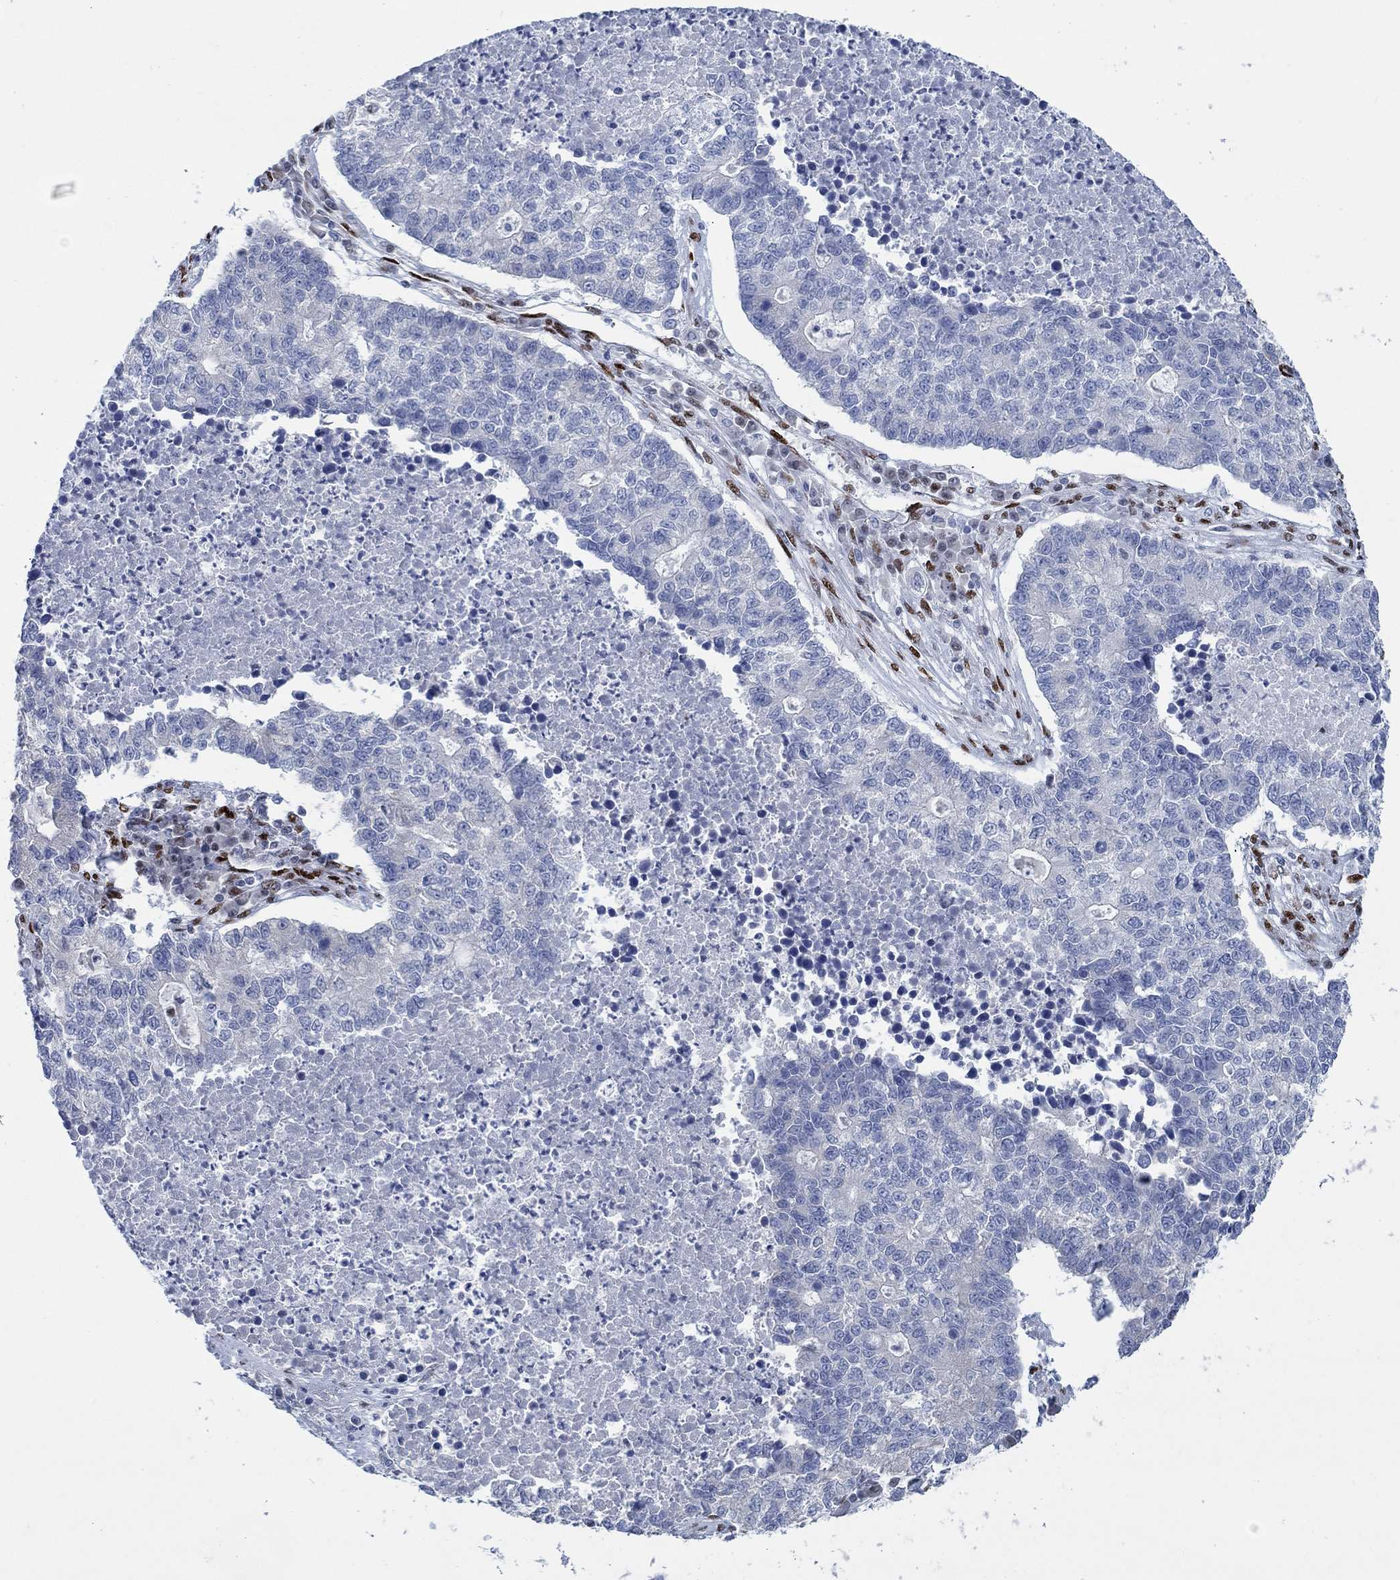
{"staining": {"intensity": "negative", "quantity": "none", "location": "none"}, "tissue": "lung cancer", "cell_type": "Tumor cells", "image_type": "cancer", "snomed": [{"axis": "morphology", "description": "Adenocarcinoma, NOS"}, {"axis": "topography", "description": "Lung"}], "caption": "Micrograph shows no protein expression in tumor cells of lung cancer (adenocarcinoma) tissue.", "gene": "ZEB1", "patient": {"sex": "male", "age": 57}}